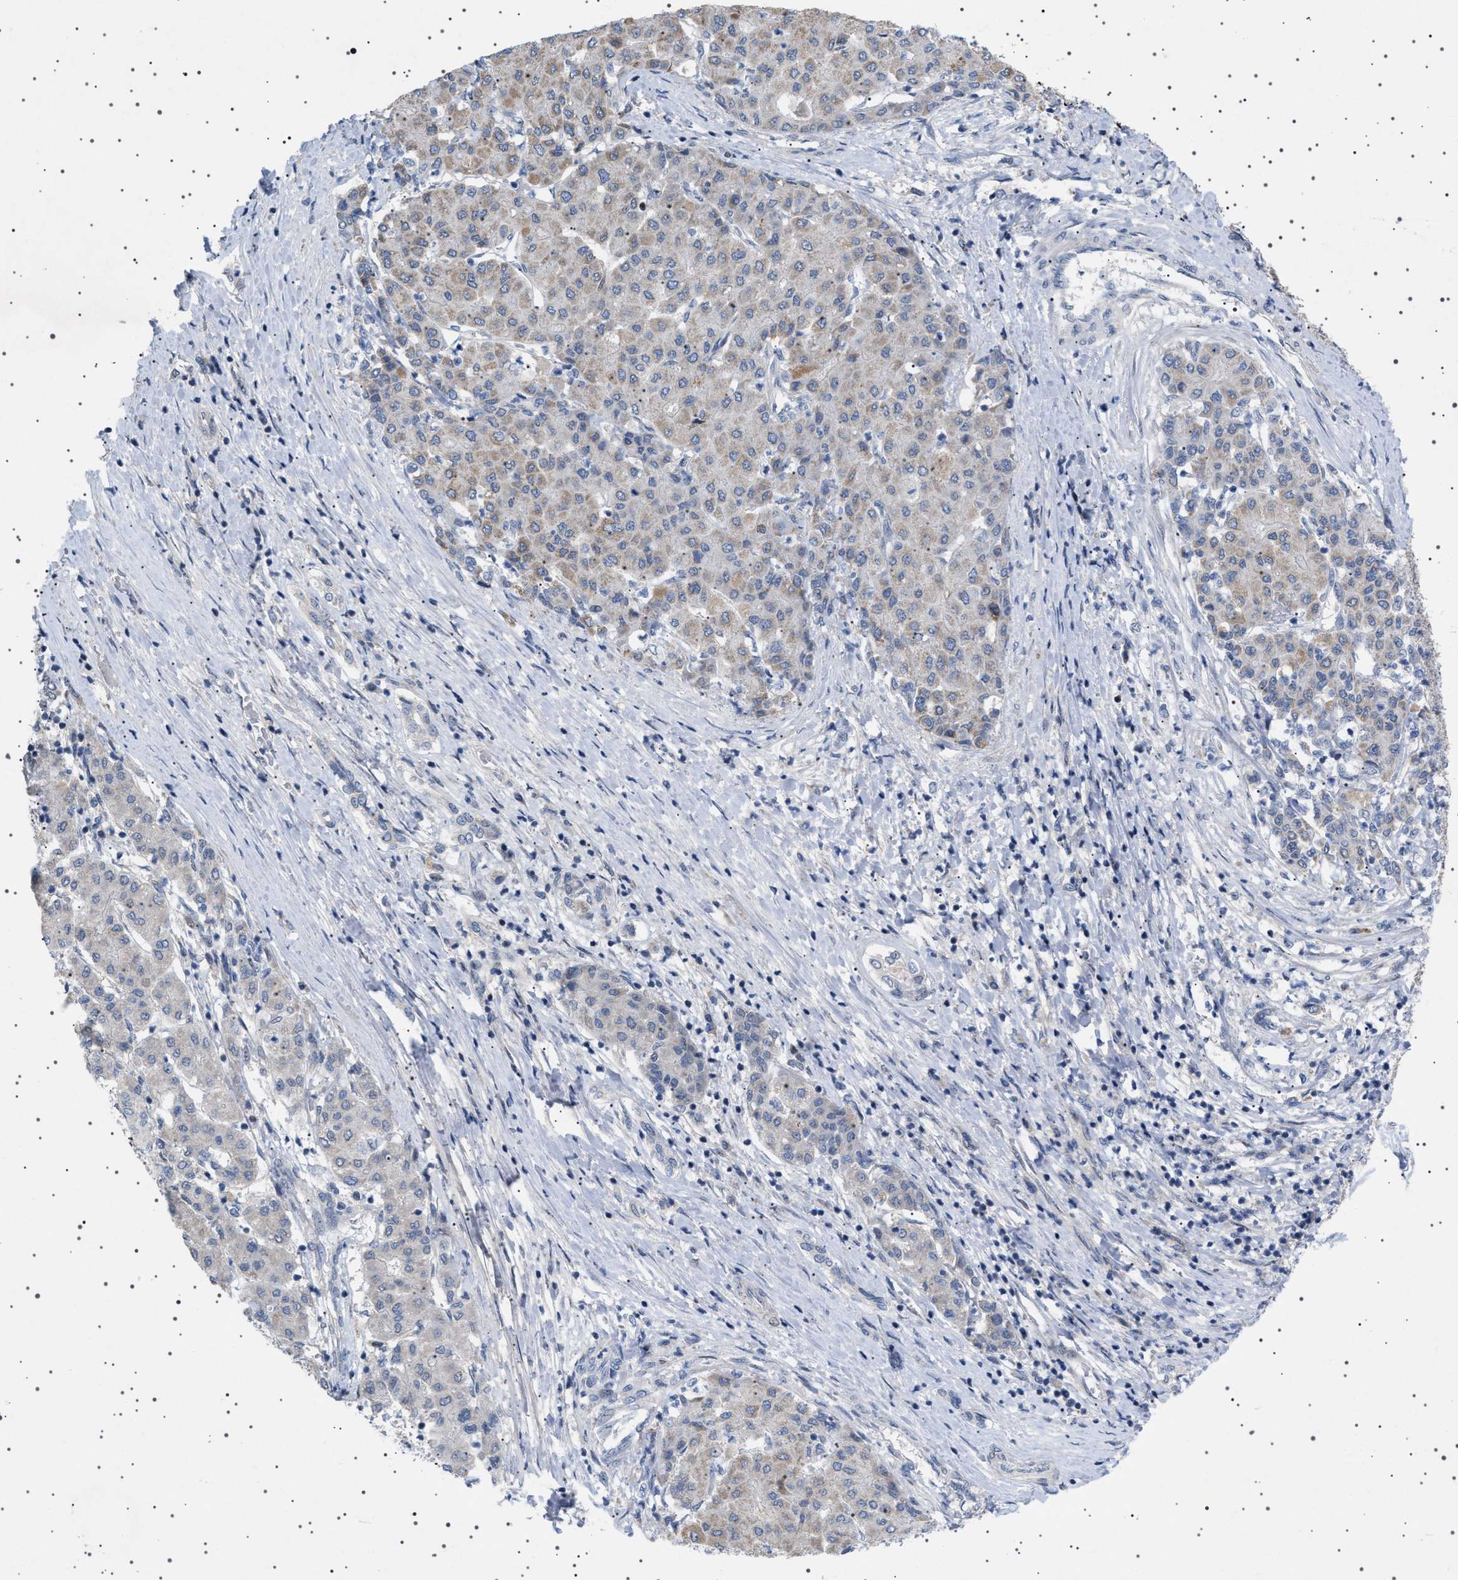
{"staining": {"intensity": "weak", "quantity": "<25%", "location": "cytoplasmic/membranous"}, "tissue": "liver cancer", "cell_type": "Tumor cells", "image_type": "cancer", "snomed": [{"axis": "morphology", "description": "Carcinoma, Hepatocellular, NOS"}, {"axis": "topography", "description": "Liver"}], "caption": "Liver cancer (hepatocellular carcinoma) was stained to show a protein in brown. There is no significant positivity in tumor cells.", "gene": "HTR1A", "patient": {"sex": "male", "age": 65}}